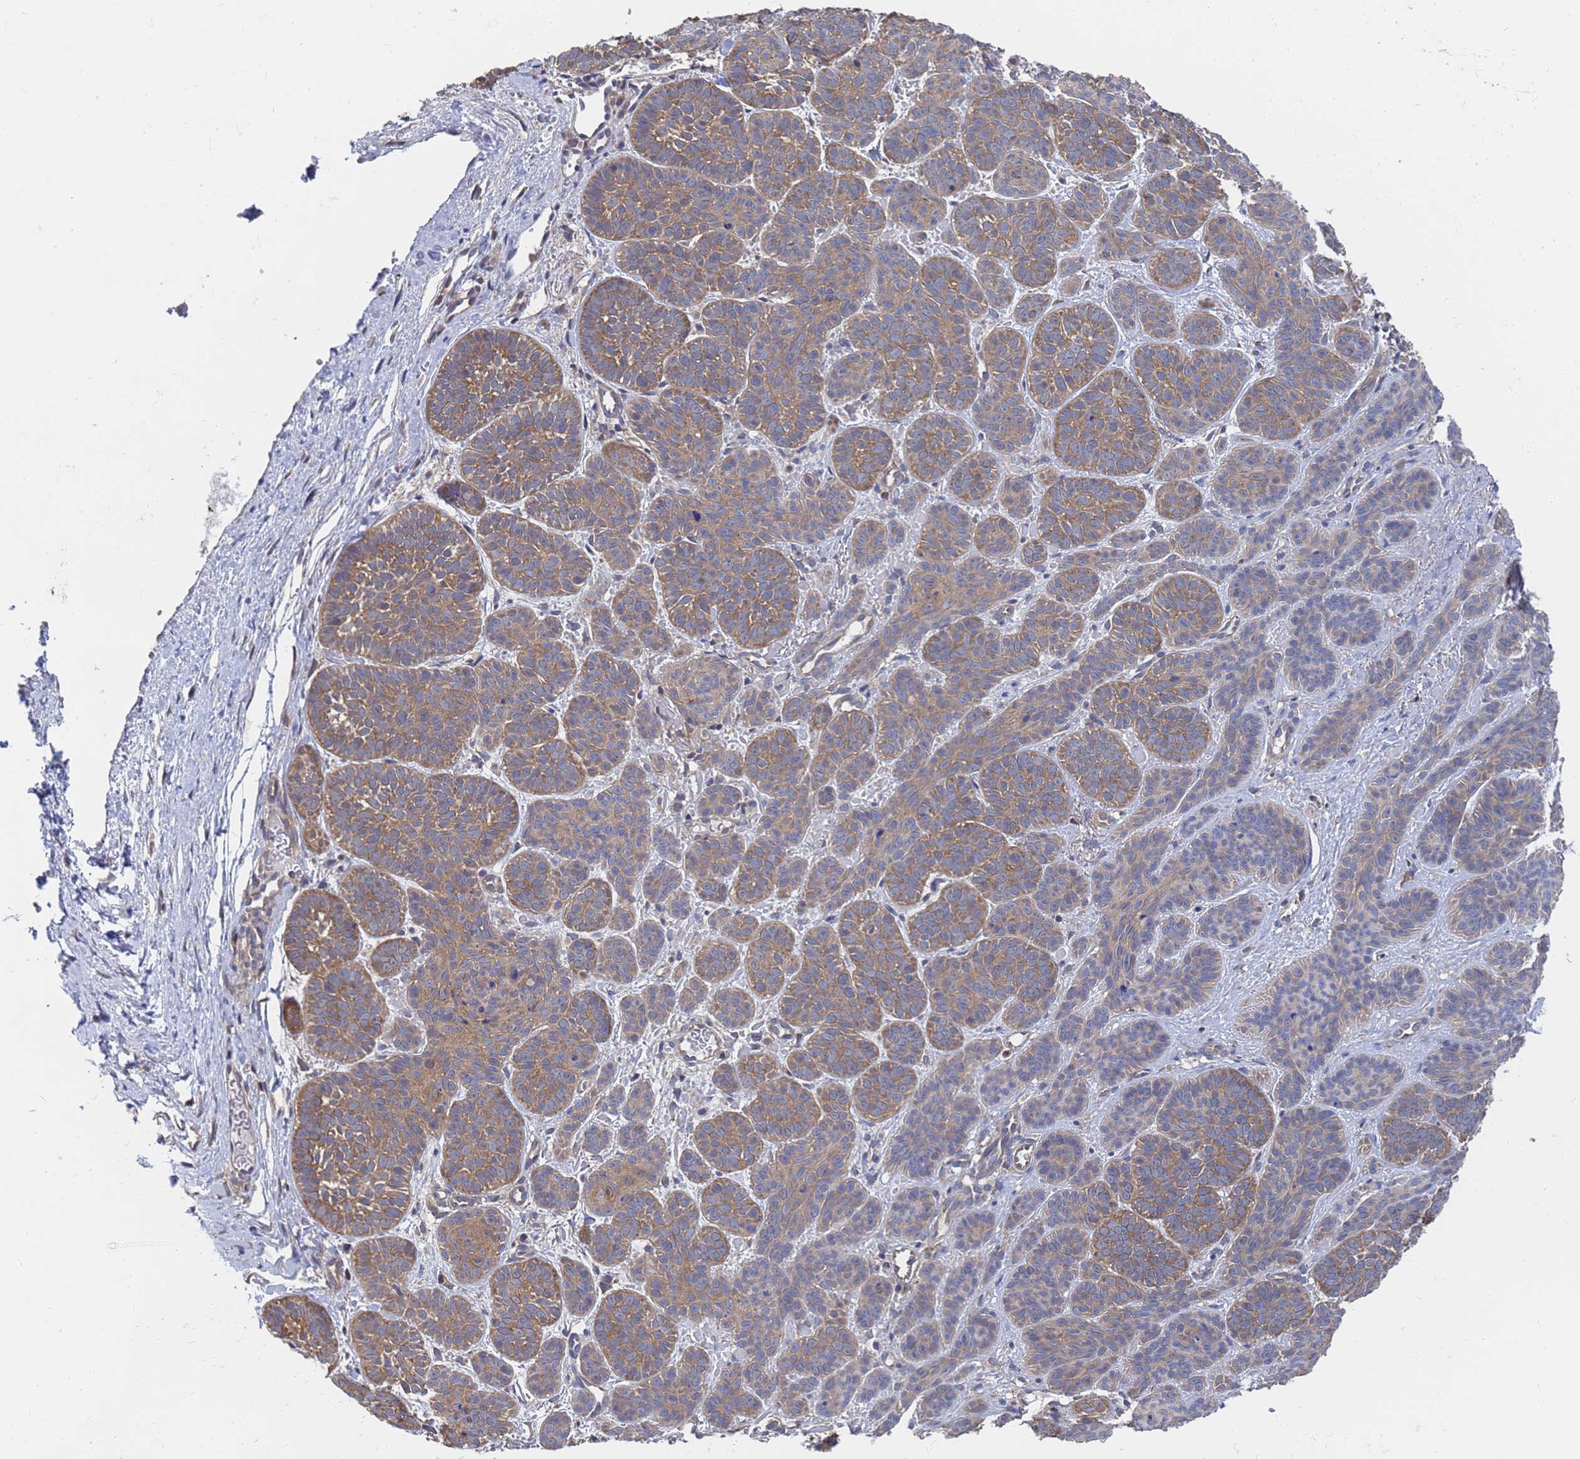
{"staining": {"intensity": "moderate", "quantity": ">75%", "location": "cytoplasmic/membranous"}, "tissue": "skin cancer", "cell_type": "Tumor cells", "image_type": "cancer", "snomed": [{"axis": "morphology", "description": "Basal cell carcinoma"}, {"axis": "topography", "description": "Skin"}], "caption": "Immunohistochemical staining of skin cancer (basal cell carcinoma) displays medium levels of moderate cytoplasmic/membranous protein staining in approximately >75% of tumor cells.", "gene": "ALS2CL", "patient": {"sex": "male", "age": 85}}